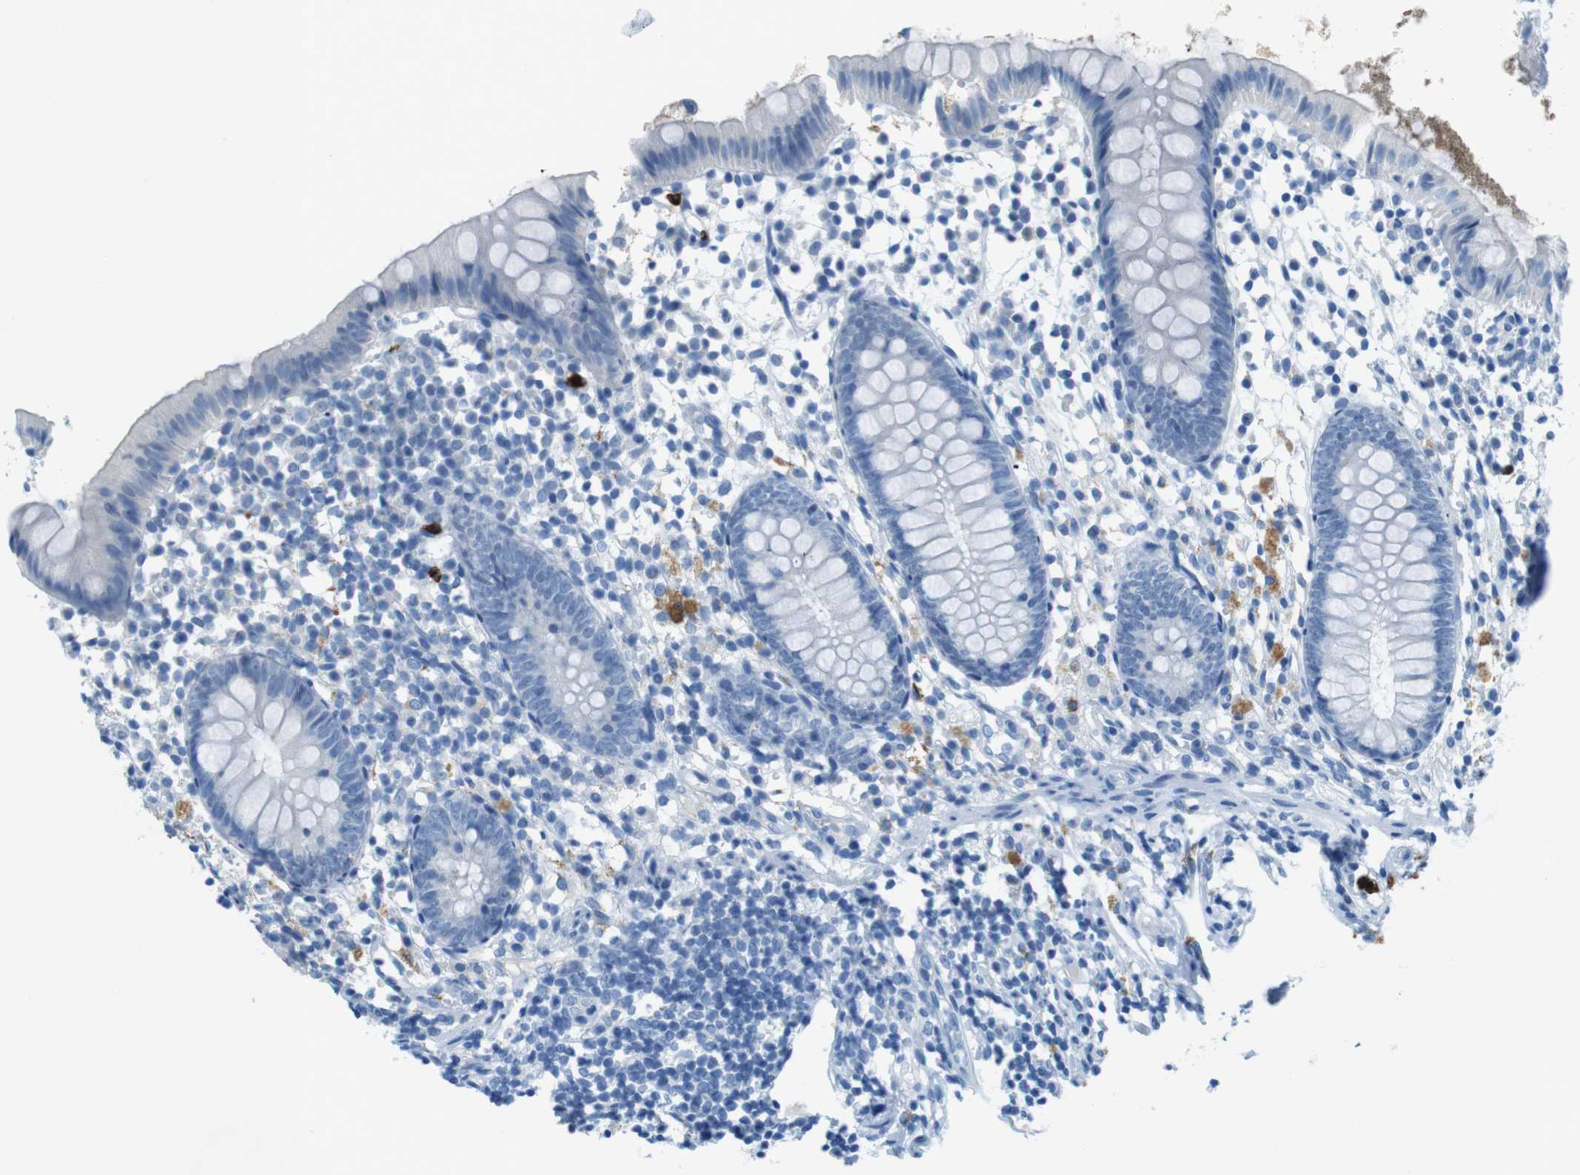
{"staining": {"intensity": "negative", "quantity": "none", "location": "none"}, "tissue": "appendix", "cell_type": "Glandular cells", "image_type": "normal", "snomed": [{"axis": "morphology", "description": "Normal tissue, NOS"}, {"axis": "topography", "description": "Appendix"}], "caption": "This histopathology image is of normal appendix stained with immunohistochemistry (IHC) to label a protein in brown with the nuclei are counter-stained blue. There is no staining in glandular cells.", "gene": "MCEMP1", "patient": {"sex": "female", "age": 20}}